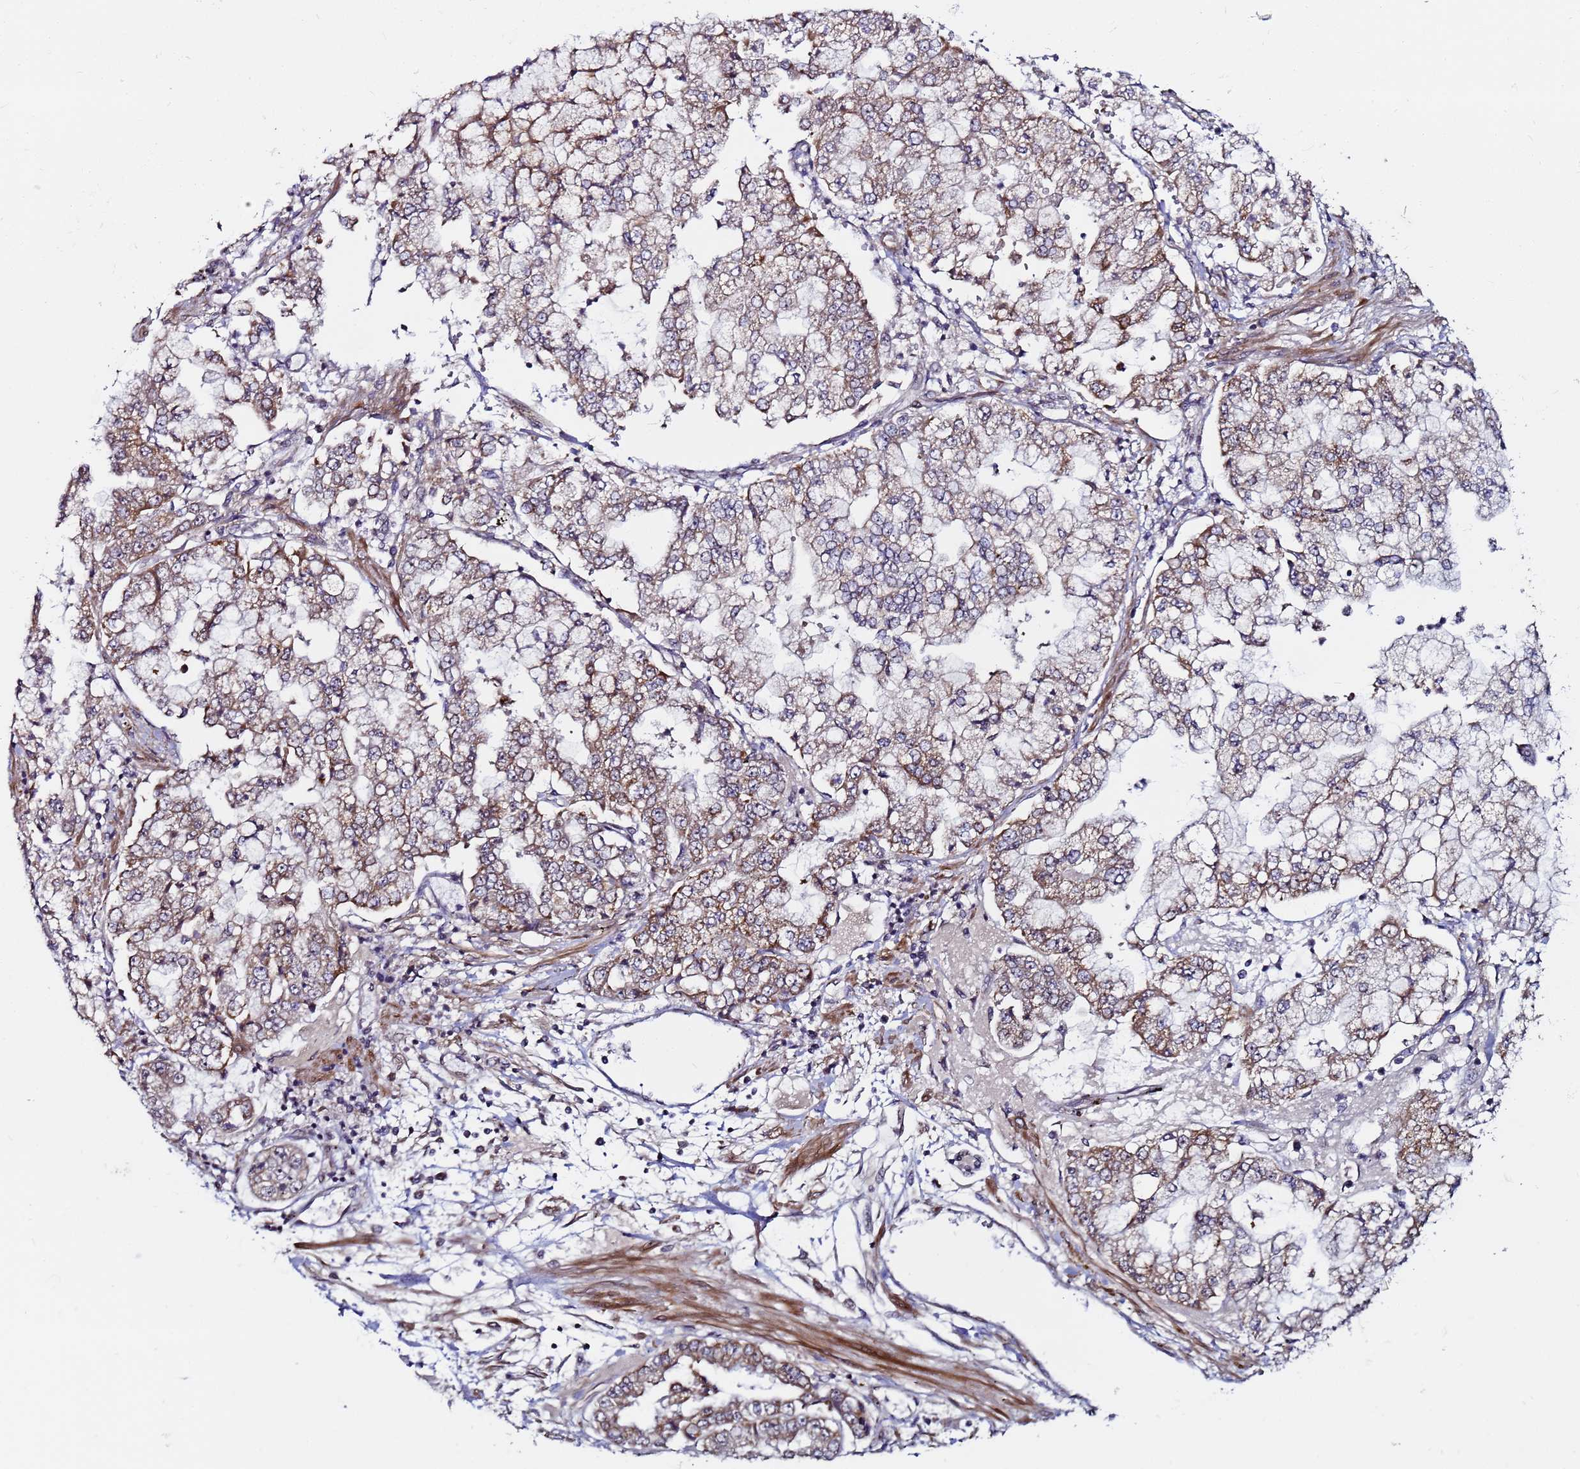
{"staining": {"intensity": "weak", "quantity": ">75%", "location": "cytoplasmic/membranous"}, "tissue": "stomach cancer", "cell_type": "Tumor cells", "image_type": "cancer", "snomed": [{"axis": "morphology", "description": "Adenocarcinoma, NOS"}, {"axis": "topography", "description": "Stomach"}], "caption": "Tumor cells exhibit low levels of weak cytoplasmic/membranous expression in approximately >75% of cells in stomach adenocarcinoma.", "gene": "PPM1H", "patient": {"sex": "male", "age": 76}}